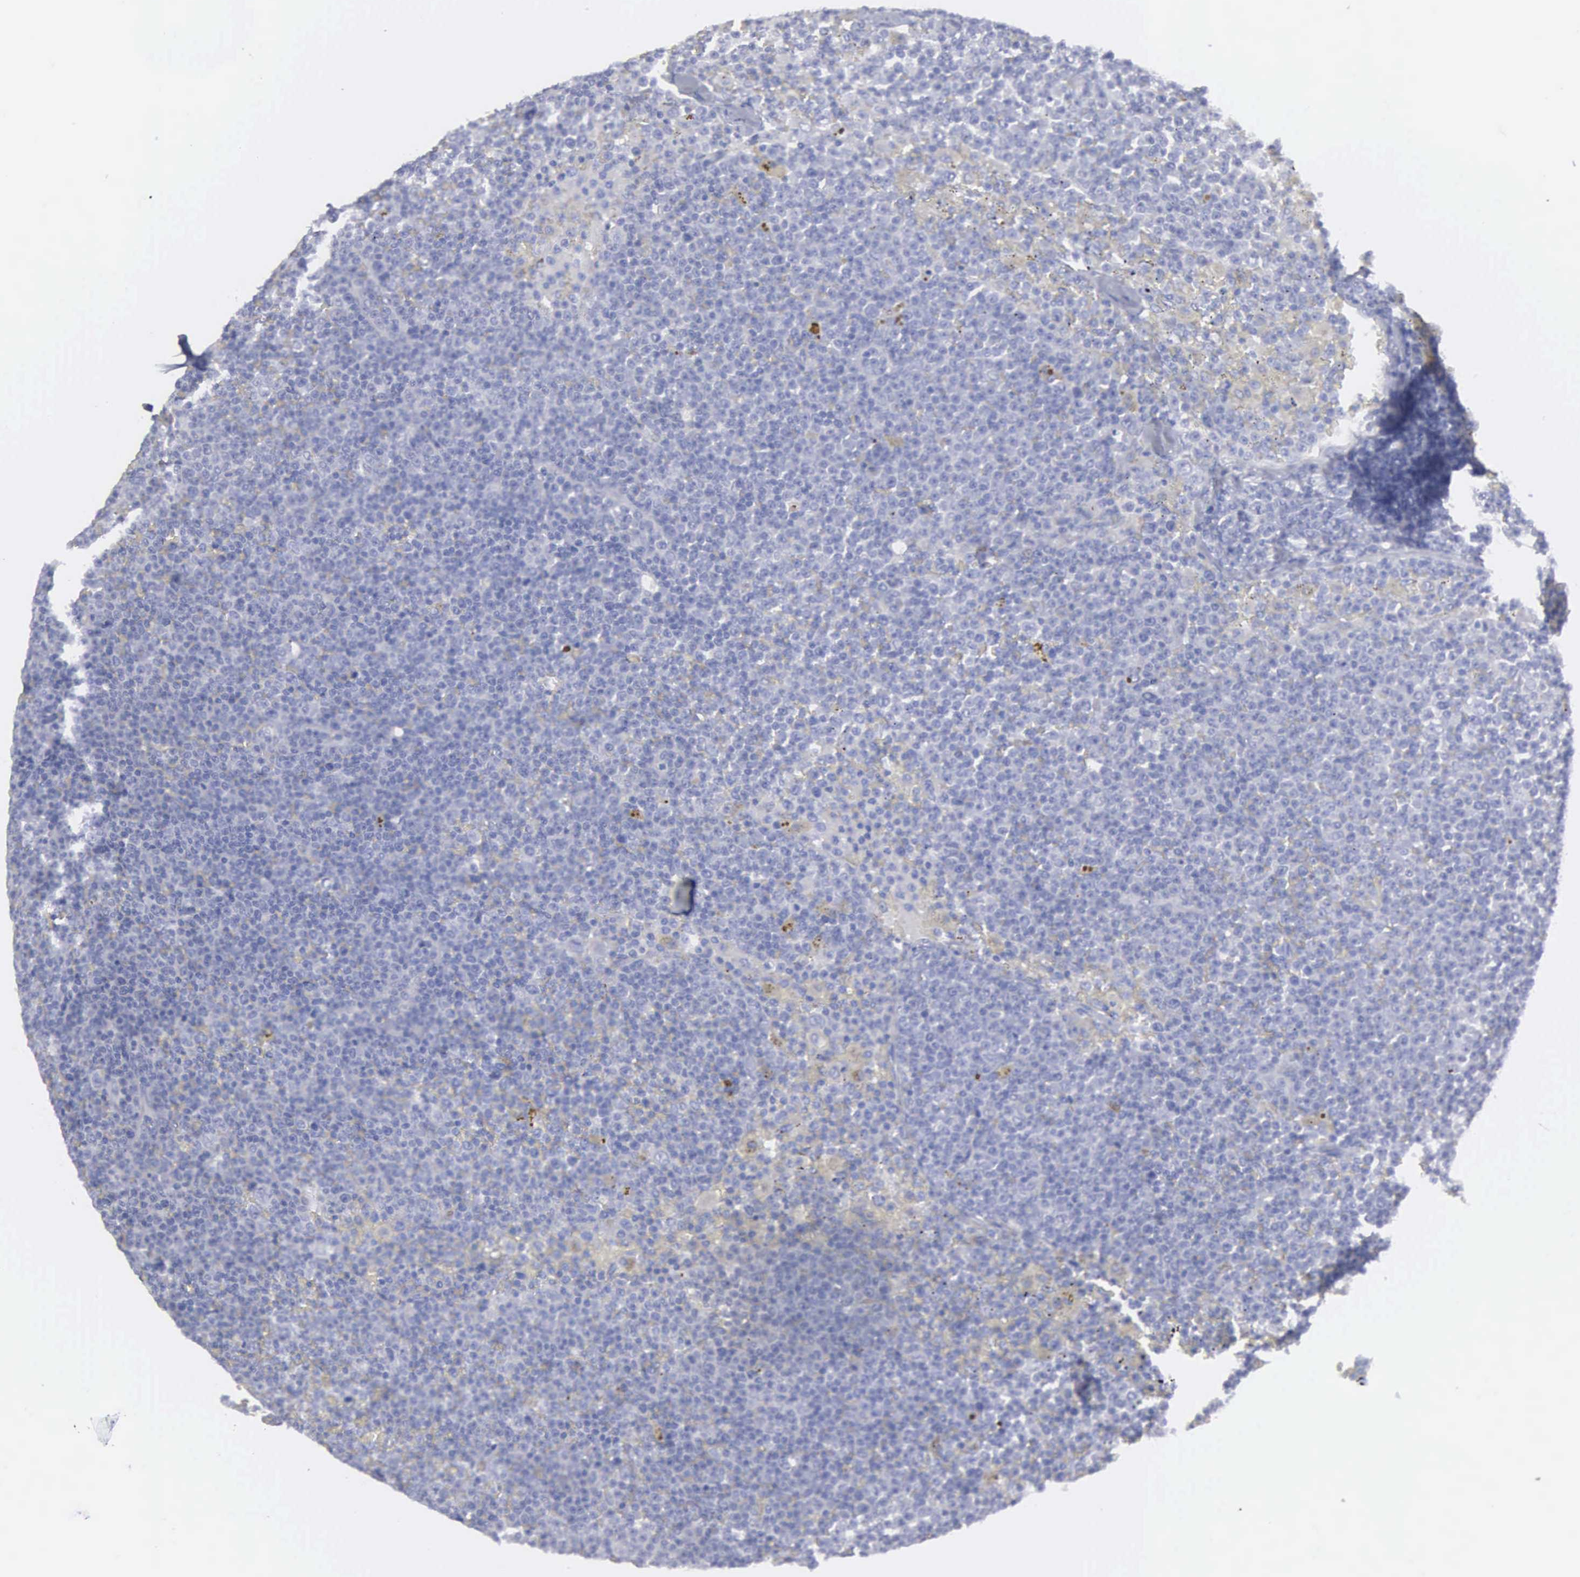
{"staining": {"intensity": "negative", "quantity": "none", "location": "none"}, "tissue": "lymphoma", "cell_type": "Tumor cells", "image_type": "cancer", "snomed": [{"axis": "morphology", "description": "Malignant lymphoma, non-Hodgkin's type, Low grade"}, {"axis": "topography", "description": "Lymph node"}], "caption": "Immunohistochemistry micrograph of neoplastic tissue: lymphoma stained with DAB displays no significant protein positivity in tumor cells. (Brightfield microscopy of DAB (3,3'-diaminobenzidine) IHC at high magnification).", "gene": "CEP170B", "patient": {"sex": "male", "age": 50}}